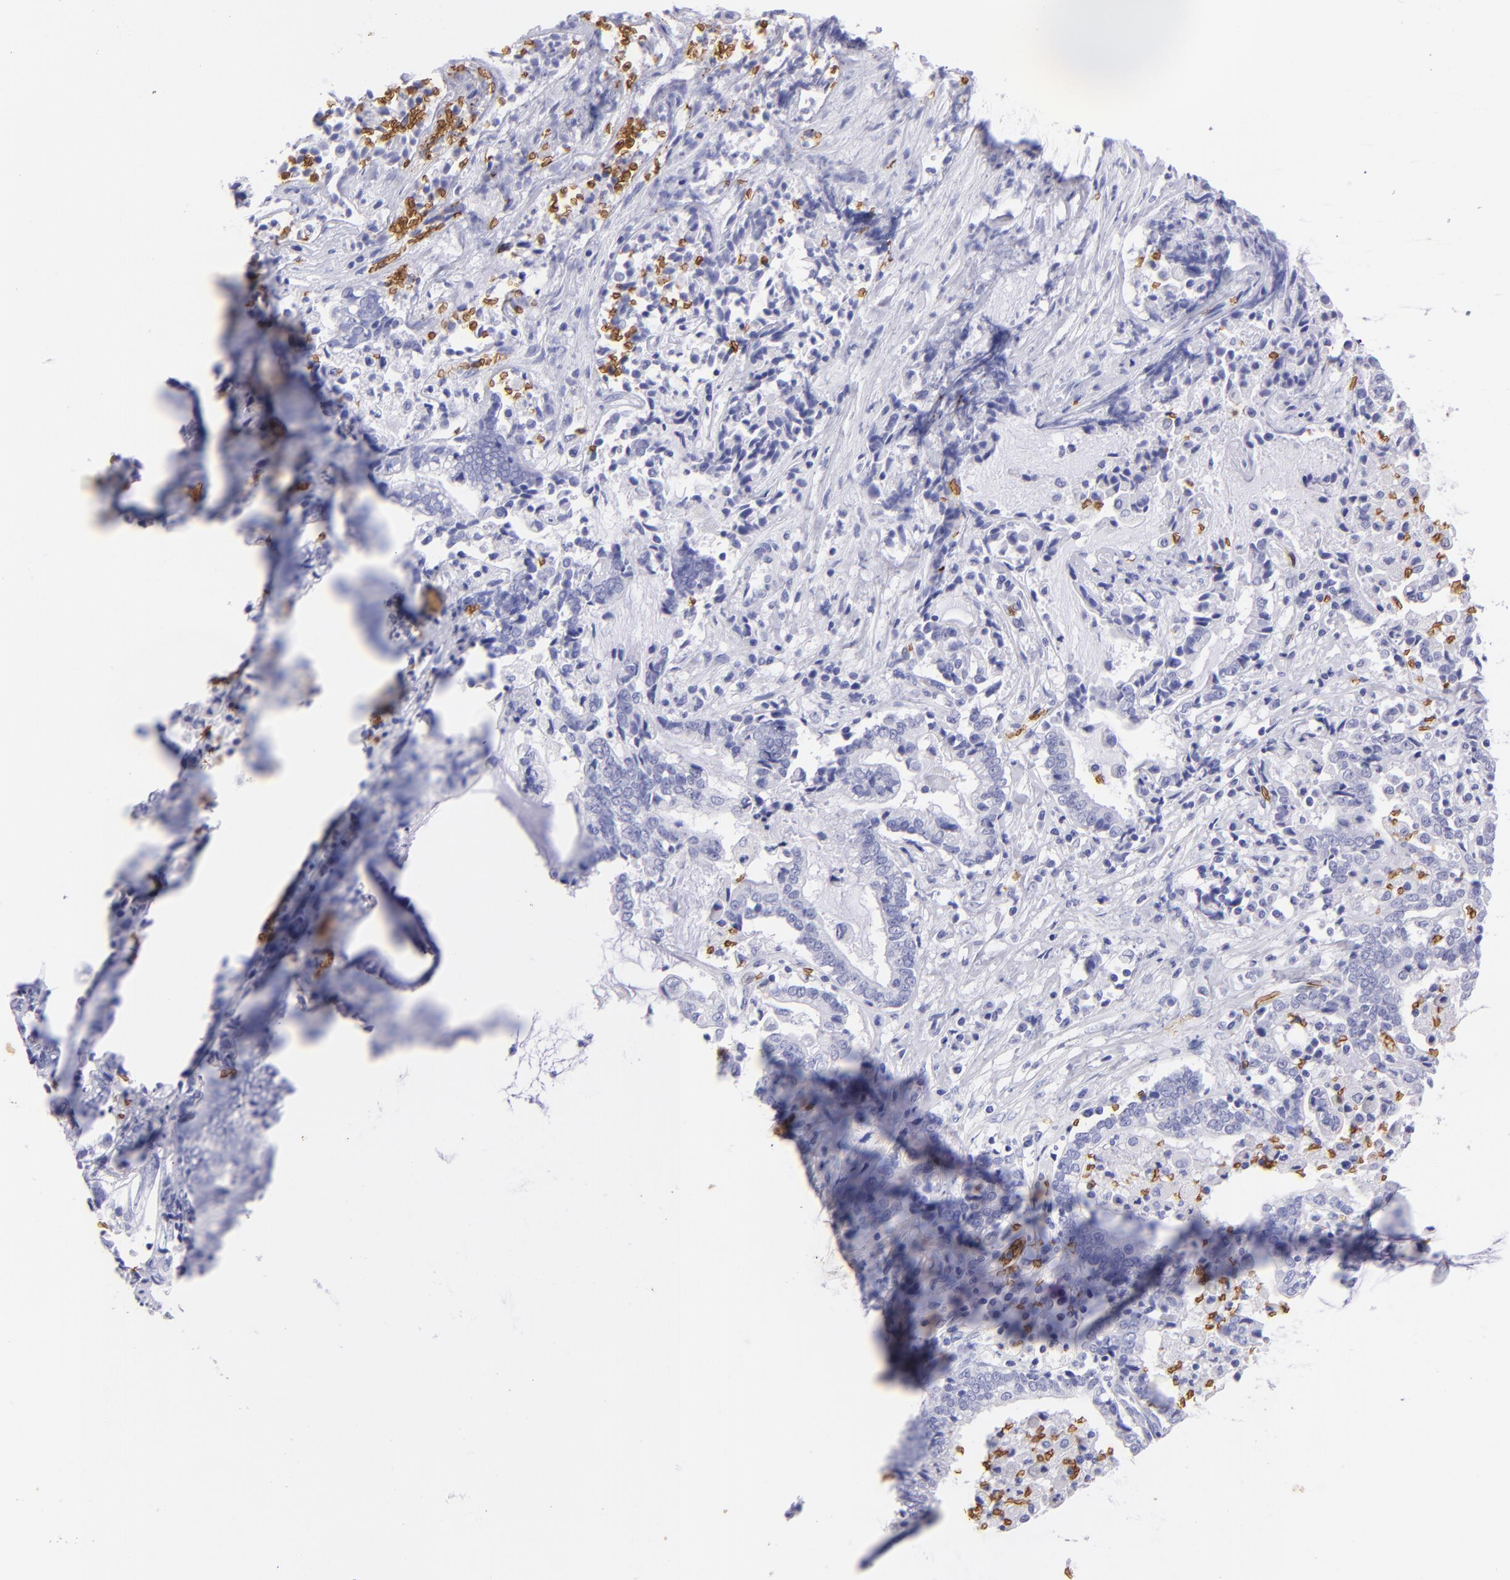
{"staining": {"intensity": "negative", "quantity": "none", "location": "none"}, "tissue": "liver cancer", "cell_type": "Tumor cells", "image_type": "cancer", "snomed": [{"axis": "morphology", "description": "Cholangiocarcinoma"}, {"axis": "topography", "description": "Liver"}], "caption": "Liver cancer (cholangiocarcinoma) stained for a protein using immunohistochemistry demonstrates no staining tumor cells.", "gene": "GYPA", "patient": {"sex": "male", "age": 57}}